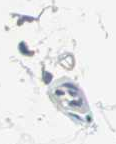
{"staining": {"intensity": "negative", "quantity": "none", "location": "none"}, "tissue": "adipose tissue", "cell_type": "Adipocytes", "image_type": "normal", "snomed": [{"axis": "morphology", "description": "Normal tissue, NOS"}, {"axis": "morphology", "description": "Duct carcinoma"}, {"axis": "topography", "description": "Breast"}, {"axis": "topography", "description": "Adipose tissue"}], "caption": "Protein analysis of normal adipose tissue reveals no significant staining in adipocytes.", "gene": "B3GNT2", "patient": {"sex": "female", "age": 37}}